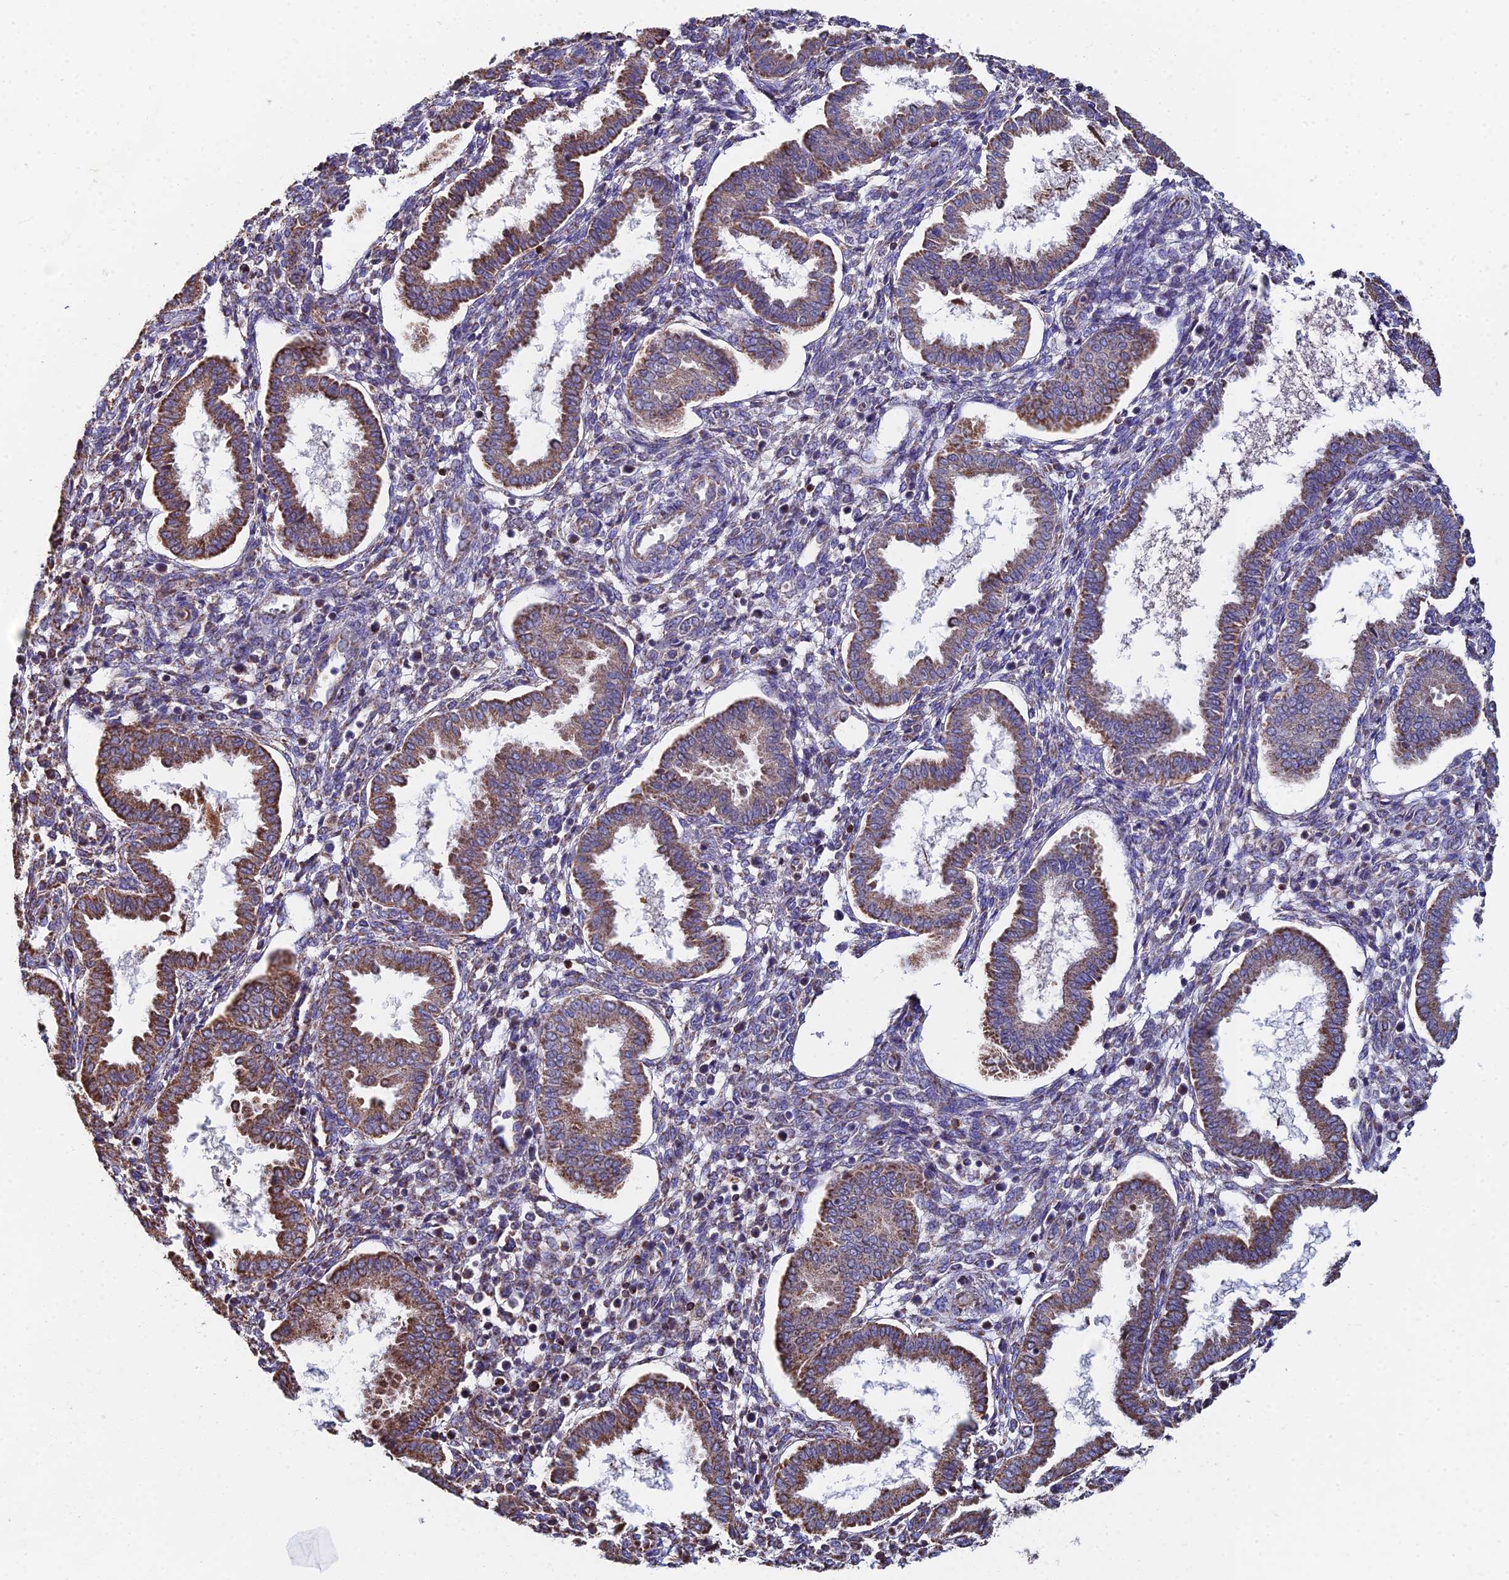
{"staining": {"intensity": "moderate", "quantity": "<25%", "location": "cytoplasmic/membranous"}, "tissue": "endometrium", "cell_type": "Cells in endometrial stroma", "image_type": "normal", "snomed": [{"axis": "morphology", "description": "Normal tissue, NOS"}, {"axis": "topography", "description": "Endometrium"}], "caption": "This is an image of immunohistochemistry (IHC) staining of benign endometrium, which shows moderate expression in the cytoplasmic/membranous of cells in endometrial stroma.", "gene": "SPOCK2", "patient": {"sex": "female", "age": 24}}